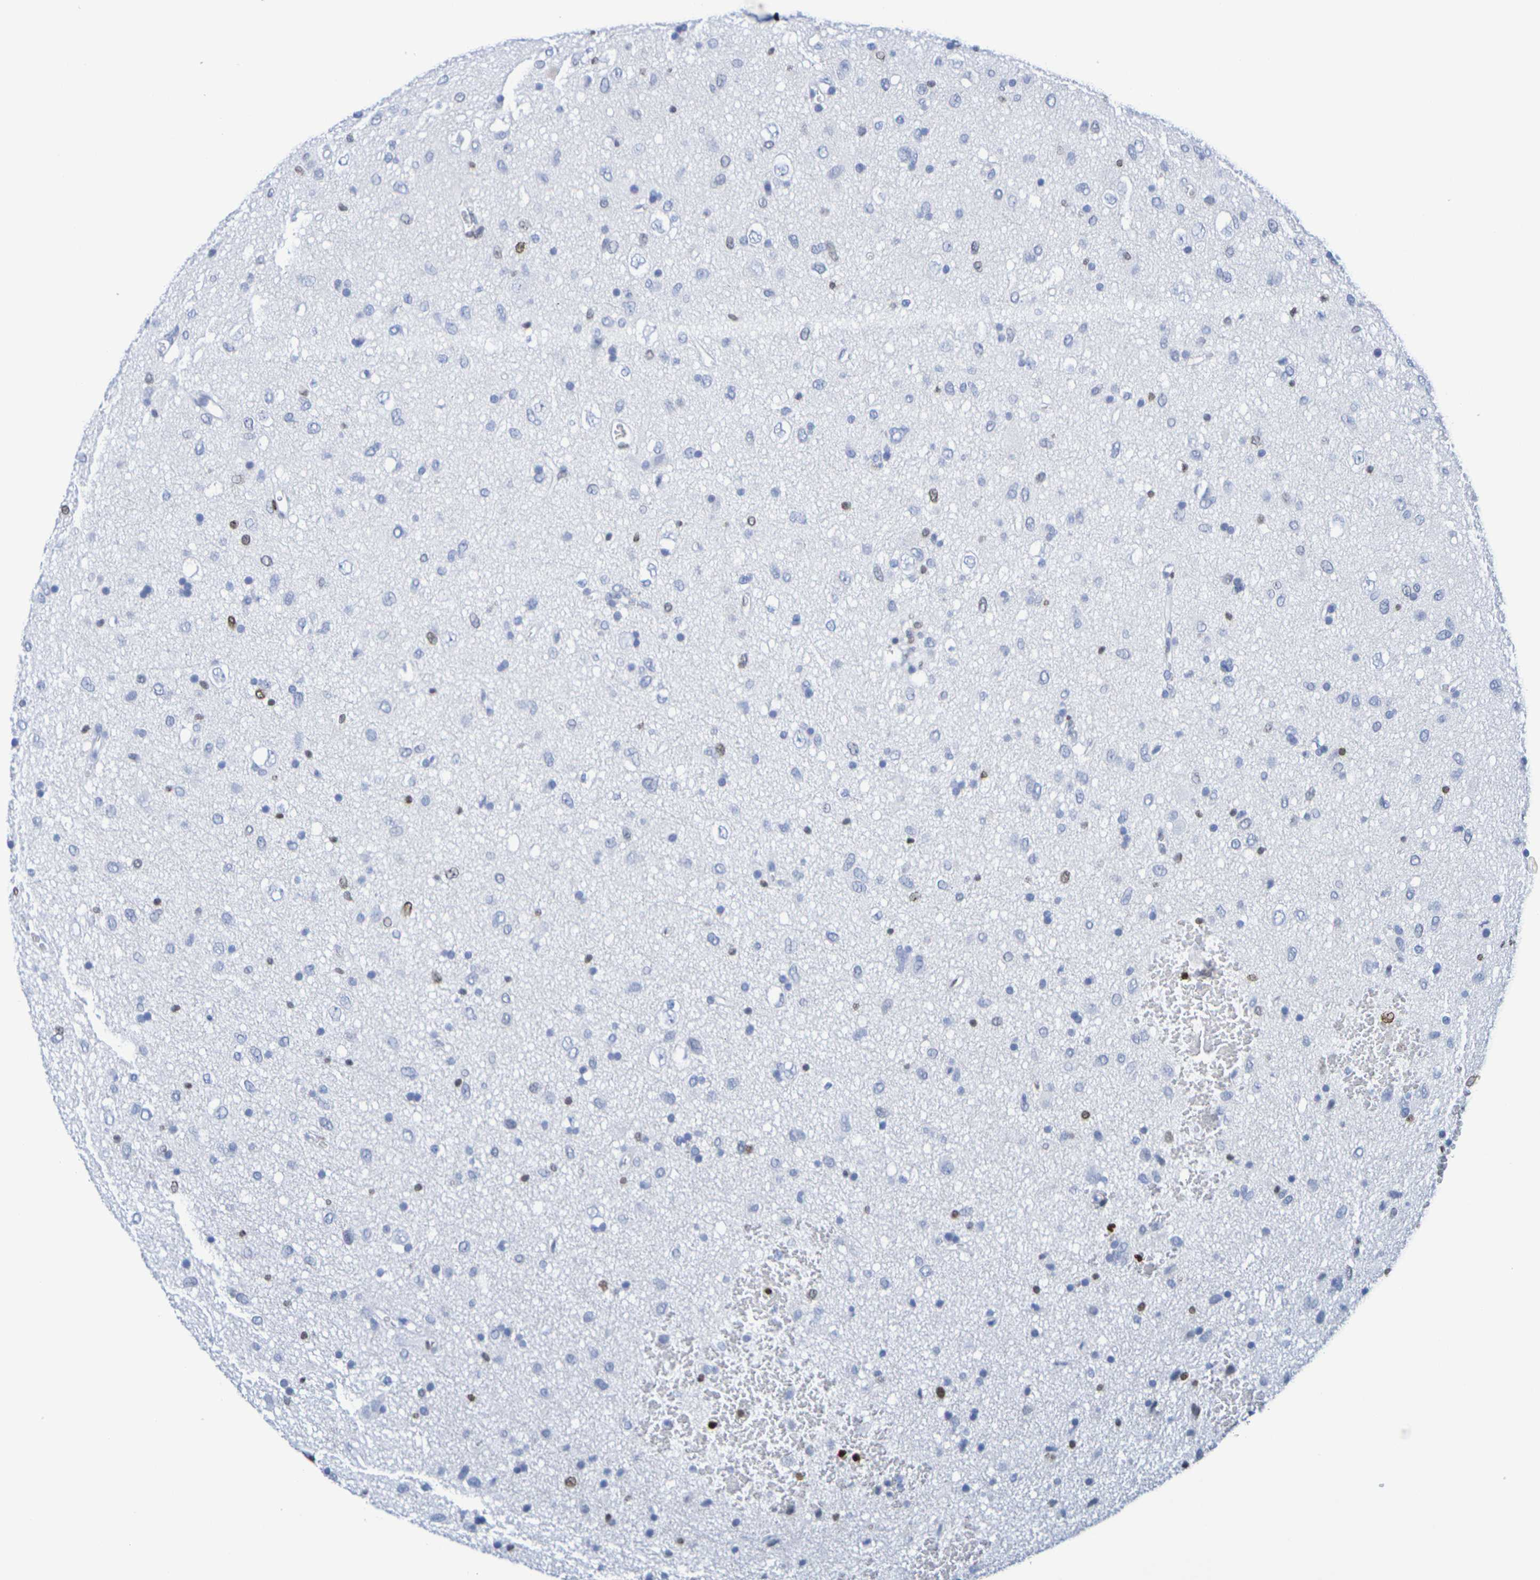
{"staining": {"intensity": "moderate", "quantity": "<25%", "location": "nuclear"}, "tissue": "glioma", "cell_type": "Tumor cells", "image_type": "cancer", "snomed": [{"axis": "morphology", "description": "Glioma, malignant, Low grade"}, {"axis": "topography", "description": "Brain"}], "caption": "There is low levels of moderate nuclear staining in tumor cells of malignant glioma (low-grade), as demonstrated by immunohistochemical staining (brown color).", "gene": "H1-5", "patient": {"sex": "male", "age": 77}}